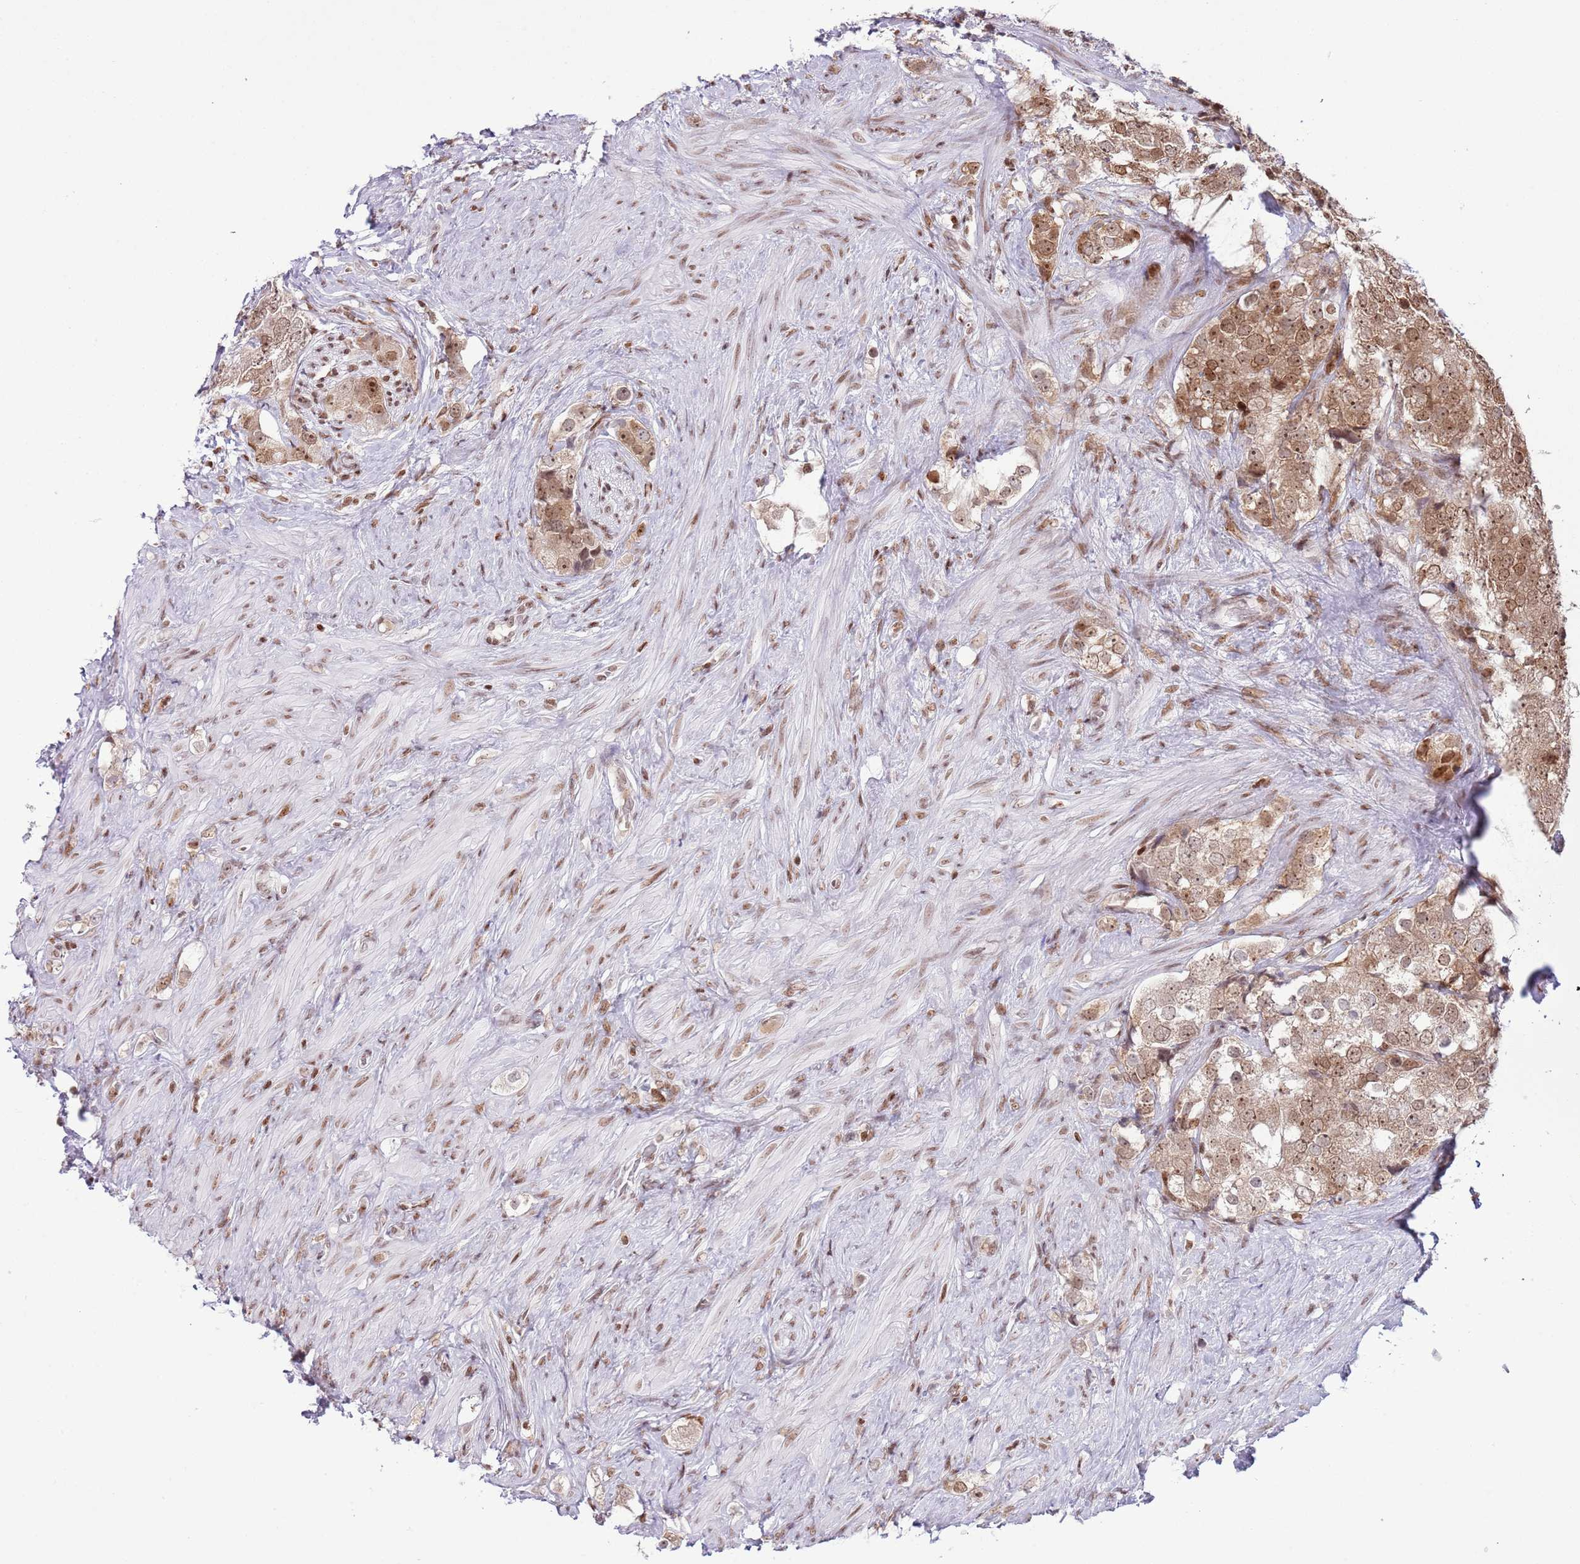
{"staining": {"intensity": "moderate", "quantity": ">75%", "location": "nuclear"}, "tissue": "prostate cancer", "cell_type": "Tumor cells", "image_type": "cancer", "snomed": [{"axis": "morphology", "description": "Adenocarcinoma, High grade"}, {"axis": "topography", "description": "Prostate"}], "caption": "An immunohistochemistry (IHC) histopathology image of neoplastic tissue is shown. Protein staining in brown shows moderate nuclear positivity in prostate cancer (adenocarcinoma (high-grade)) within tumor cells. Nuclei are stained in blue.", "gene": "SELENOH", "patient": {"sex": "male", "age": 49}}